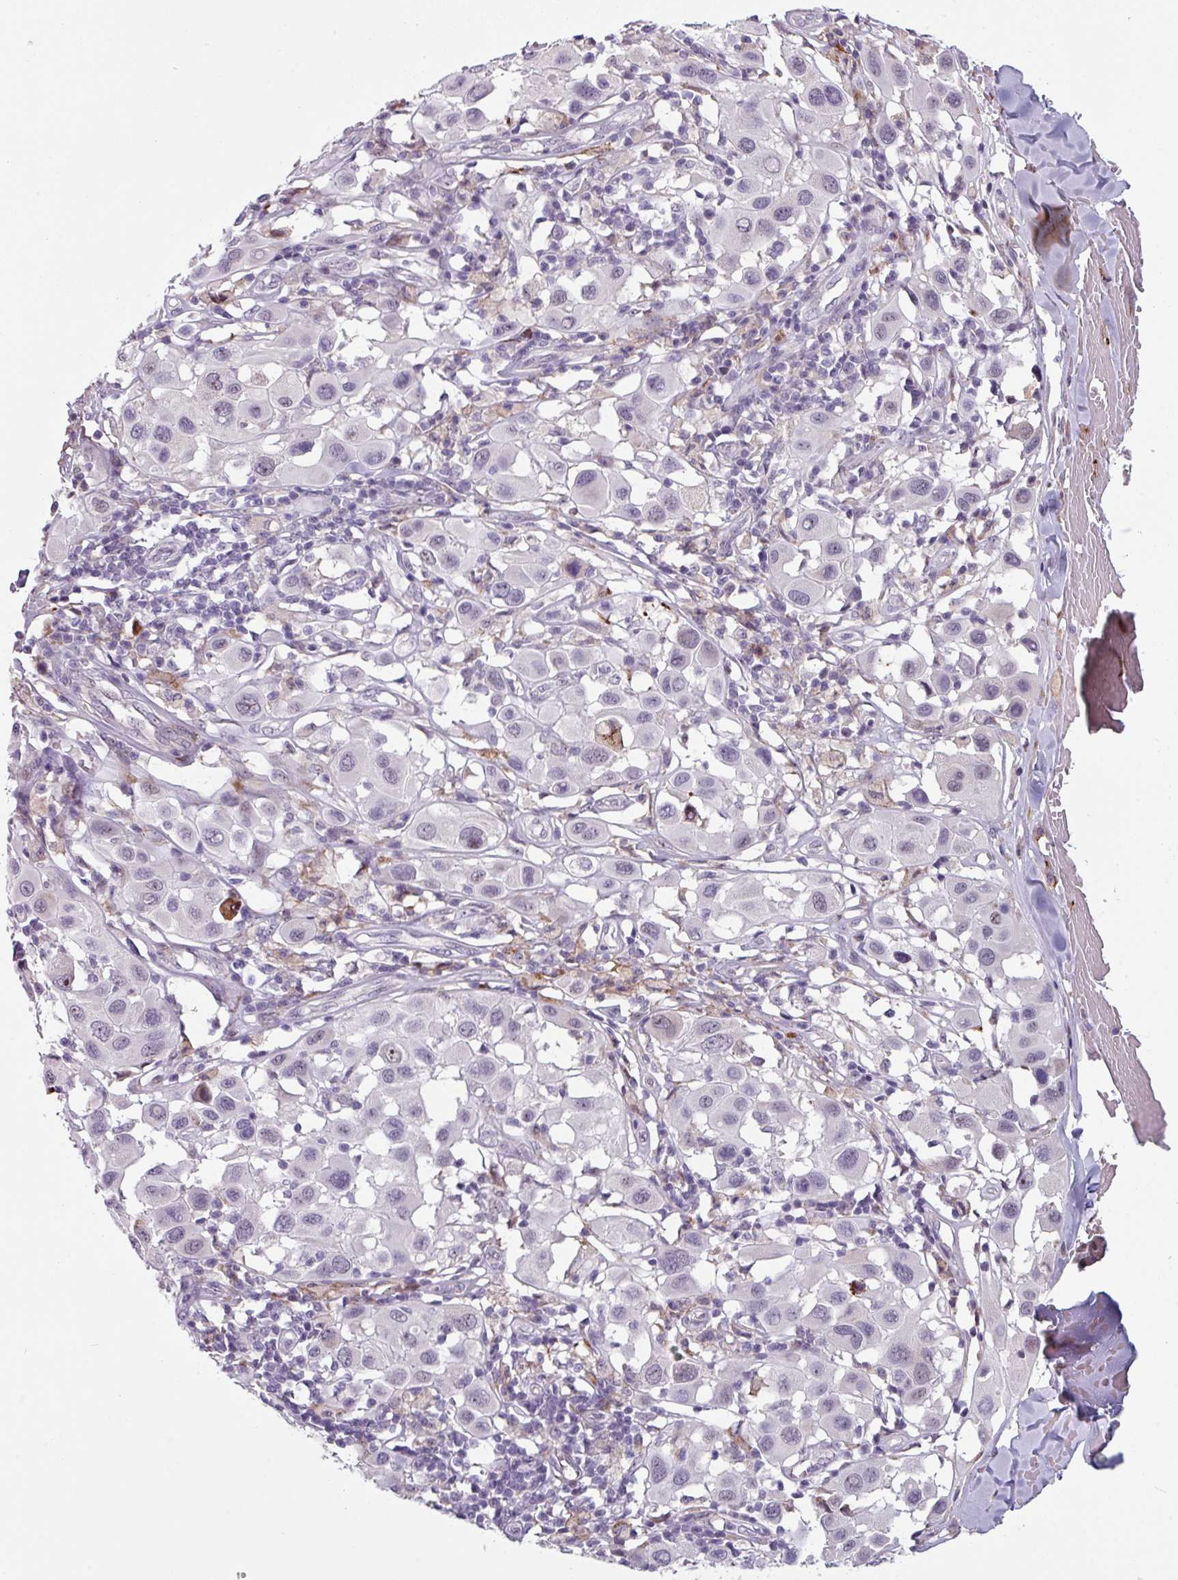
{"staining": {"intensity": "negative", "quantity": "none", "location": "none"}, "tissue": "melanoma", "cell_type": "Tumor cells", "image_type": "cancer", "snomed": [{"axis": "morphology", "description": "Malignant melanoma, Metastatic site"}, {"axis": "topography", "description": "Skin"}], "caption": "Immunohistochemistry (IHC) micrograph of melanoma stained for a protein (brown), which demonstrates no expression in tumor cells. (DAB (3,3'-diaminobenzidine) IHC, high magnification).", "gene": "BMS1", "patient": {"sex": "male", "age": 41}}